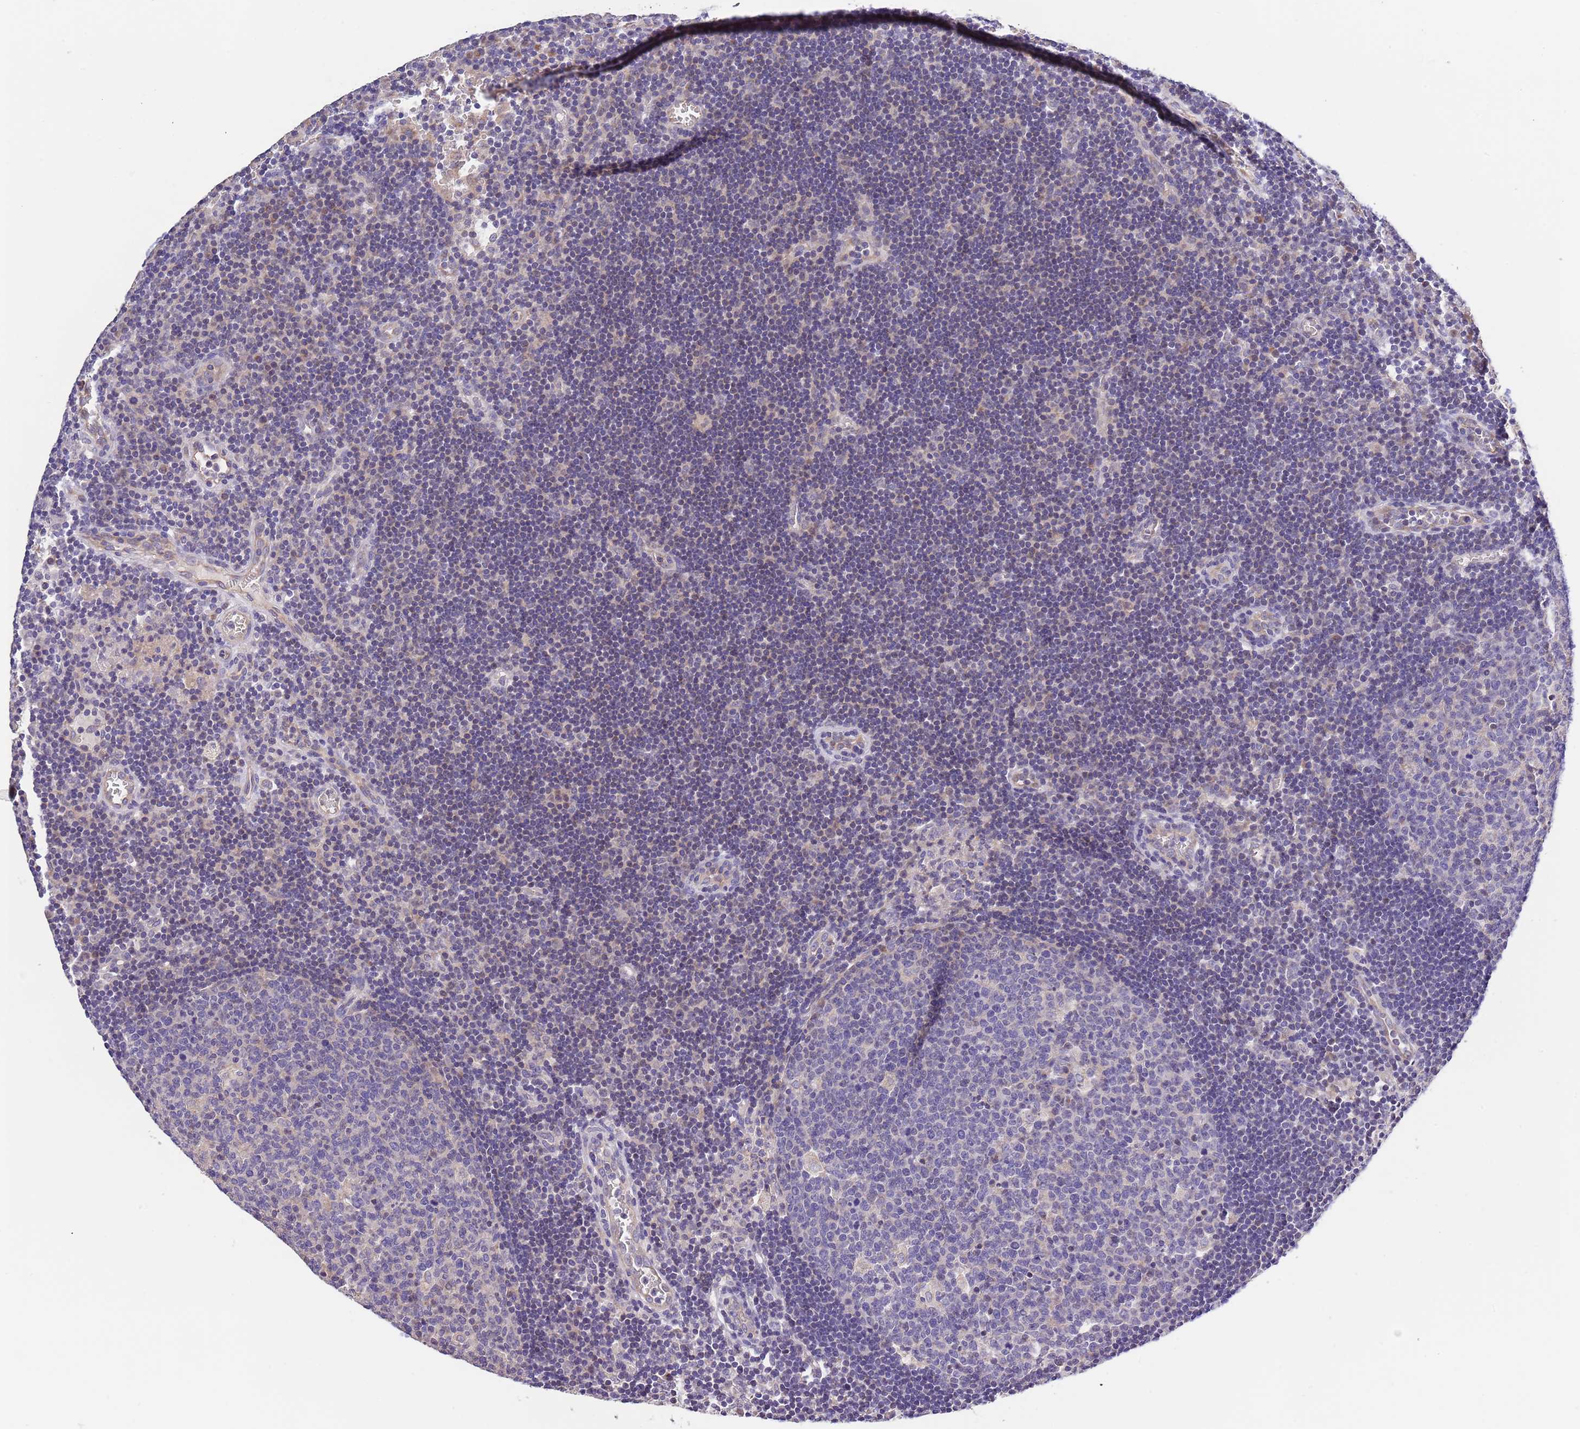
{"staining": {"intensity": "negative", "quantity": "none", "location": "none"}, "tissue": "lymph node", "cell_type": "Germinal center cells", "image_type": "normal", "snomed": [{"axis": "morphology", "description": "Normal tissue, NOS"}, {"axis": "topography", "description": "Lymph node"}], "caption": "Germinal center cells show no significant protein positivity in benign lymph node. The staining is performed using DAB (3,3'-diaminobenzidine) brown chromogen with nuclei counter-stained in using hematoxylin.", "gene": "LIPJ", "patient": {"sex": "male", "age": 62}}